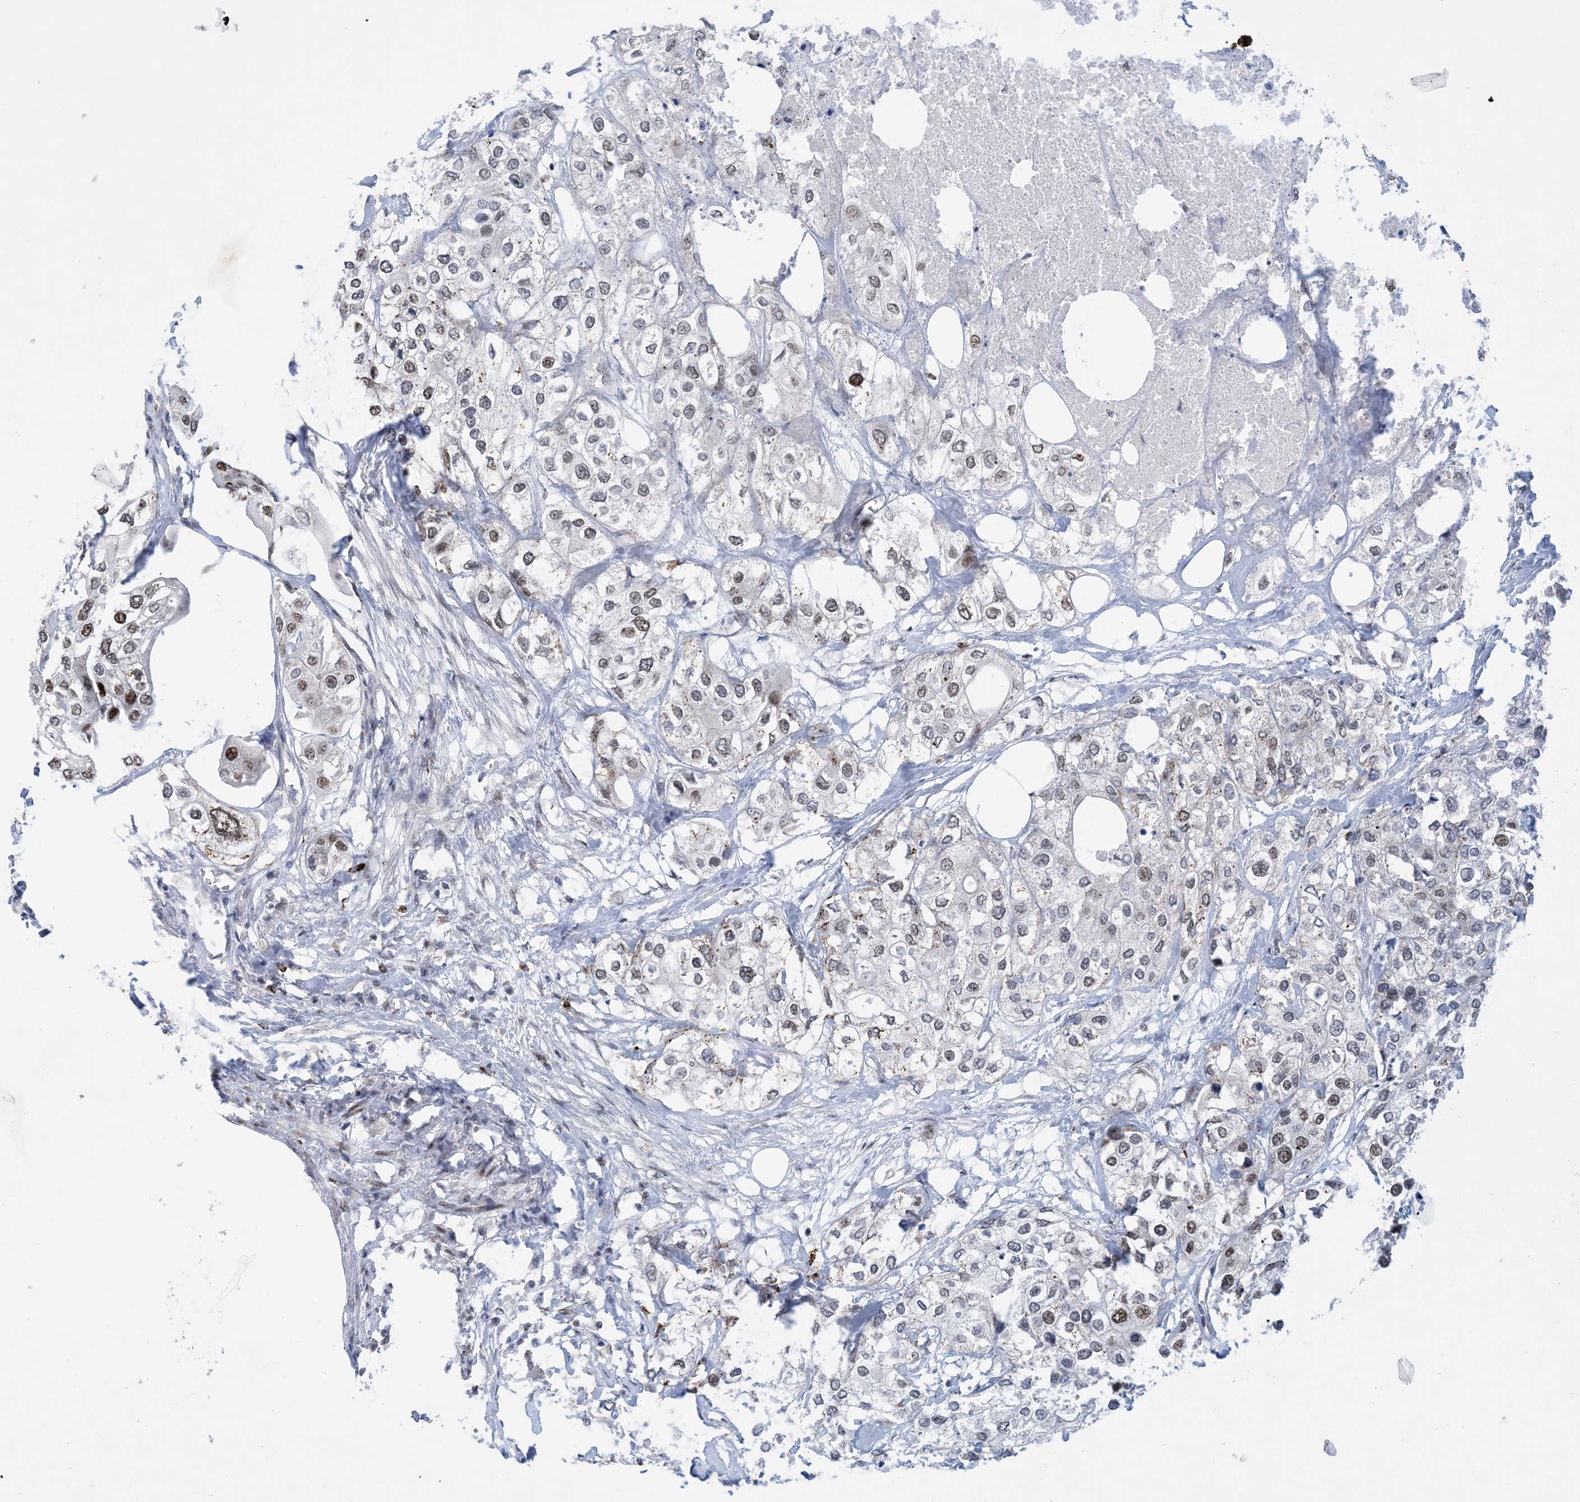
{"staining": {"intensity": "moderate", "quantity": ">75%", "location": "nuclear"}, "tissue": "urothelial cancer", "cell_type": "Tumor cells", "image_type": "cancer", "snomed": [{"axis": "morphology", "description": "Urothelial carcinoma, High grade"}, {"axis": "topography", "description": "Urinary bladder"}], "caption": "The immunohistochemical stain shows moderate nuclear positivity in tumor cells of urothelial cancer tissue. The staining was performed using DAB to visualize the protein expression in brown, while the nuclei were stained in blue with hematoxylin (Magnification: 20x).", "gene": "TSPYL1", "patient": {"sex": "male", "age": 64}}